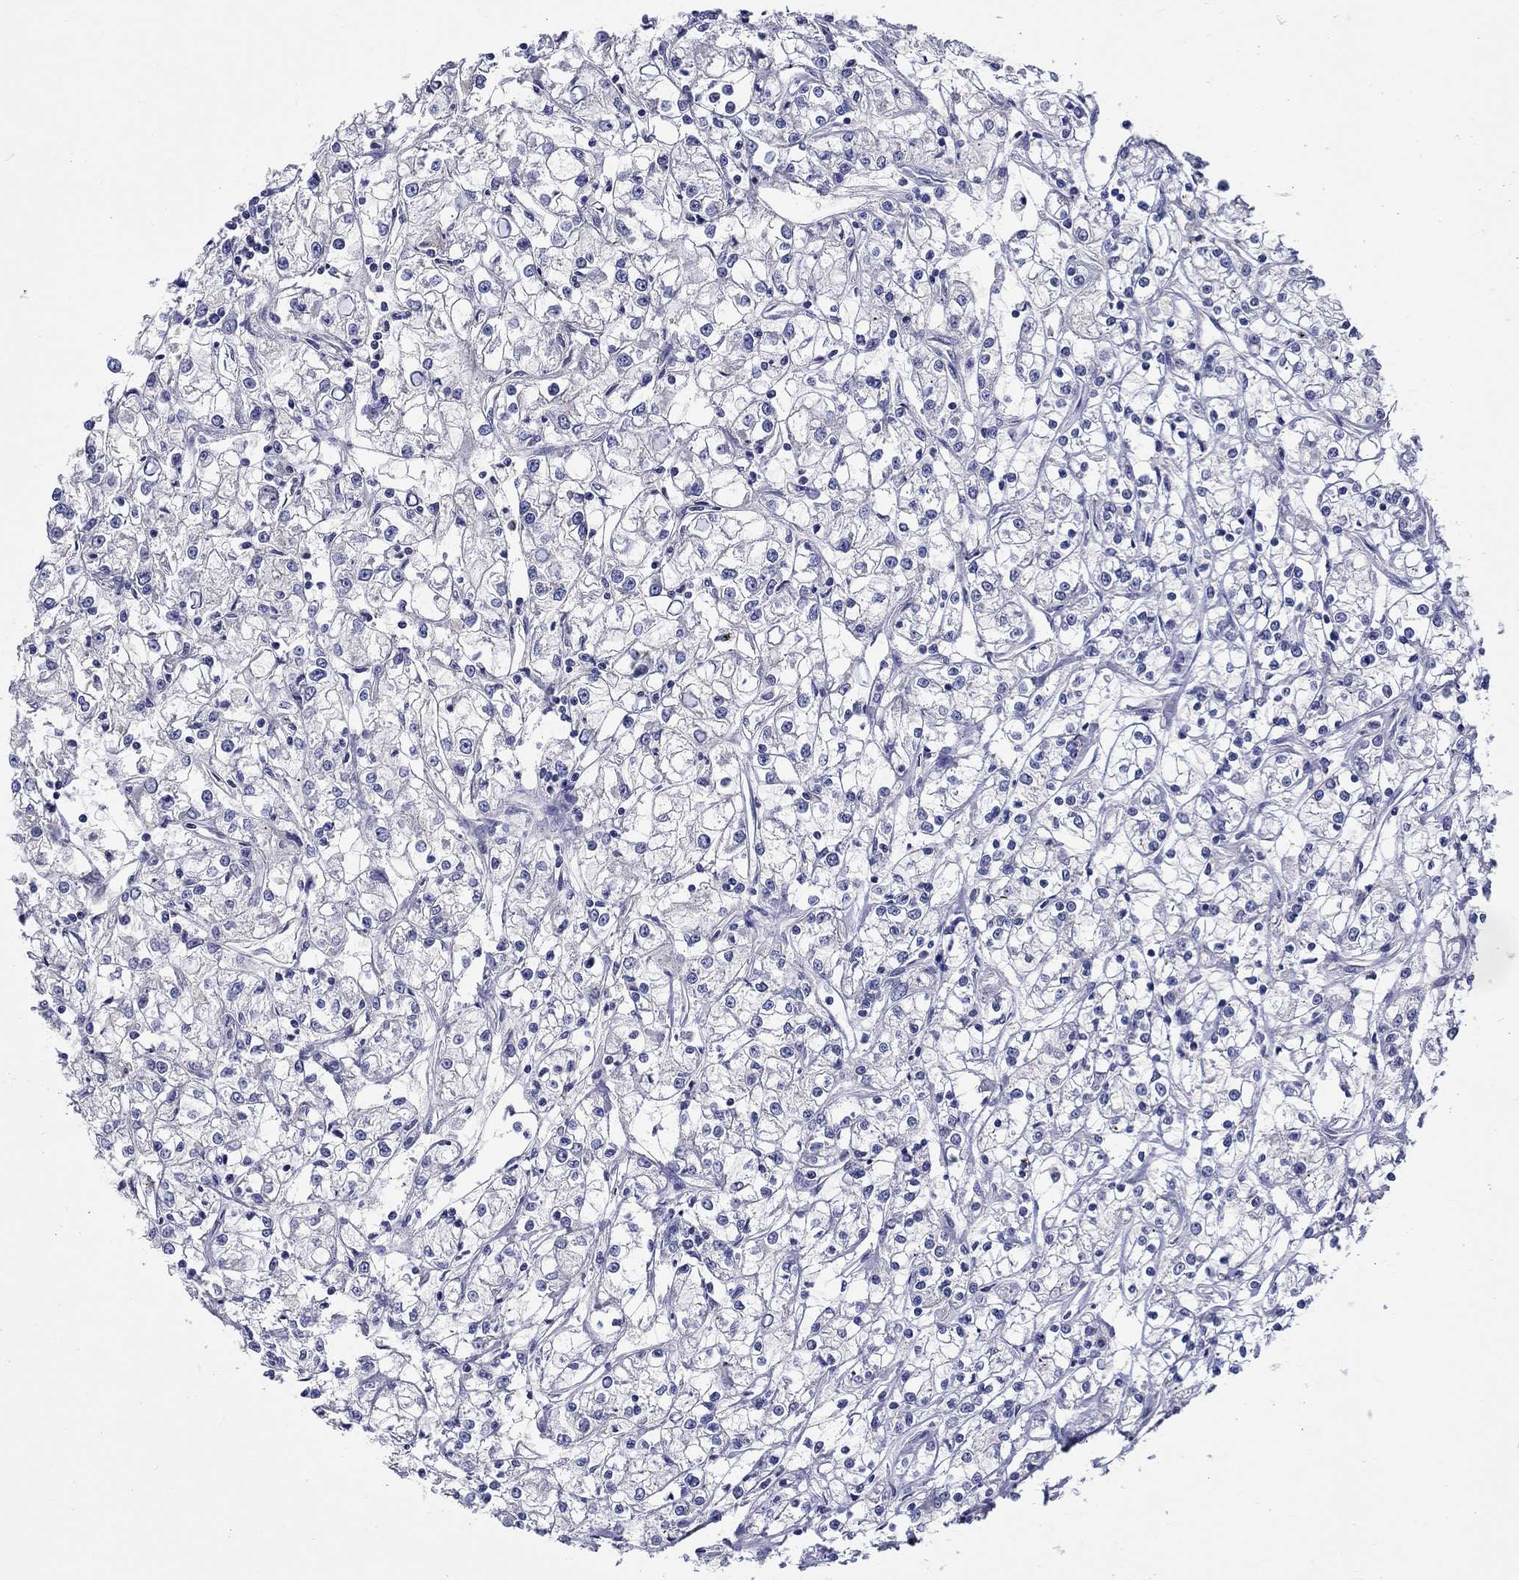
{"staining": {"intensity": "negative", "quantity": "none", "location": "none"}, "tissue": "renal cancer", "cell_type": "Tumor cells", "image_type": "cancer", "snomed": [{"axis": "morphology", "description": "Adenocarcinoma, NOS"}, {"axis": "topography", "description": "Kidney"}], "caption": "Tumor cells are negative for brown protein staining in renal cancer.", "gene": "SLC30A3", "patient": {"sex": "female", "age": 59}}